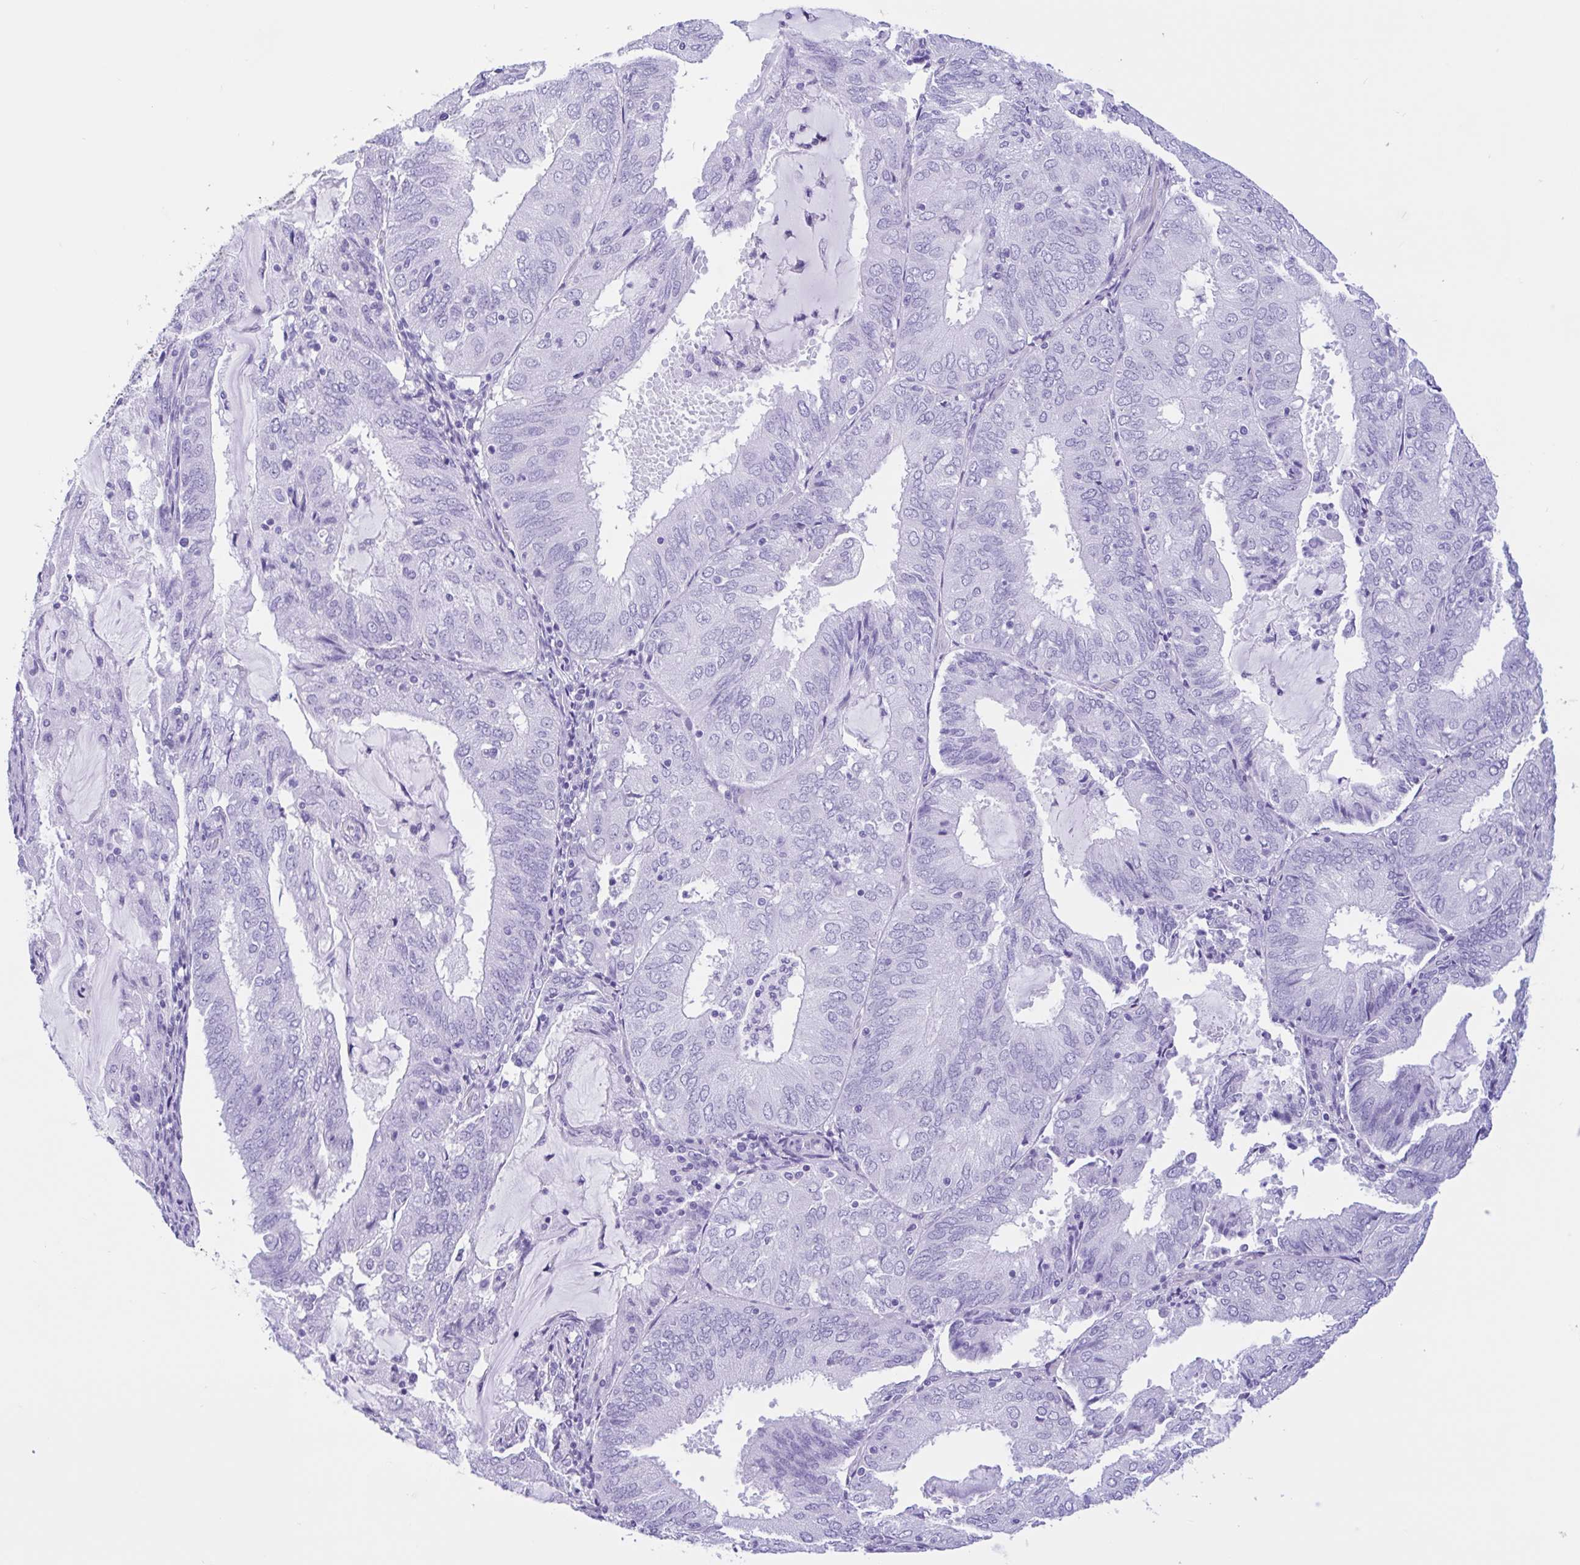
{"staining": {"intensity": "negative", "quantity": "none", "location": "none"}, "tissue": "endometrial cancer", "cell_type": "Tumor cells", "image_type": "cancer", "snomed": [{"axis": "morphology", "description": "Adenocarcinoma, NOS"}, {"axis": "topography", "description": "Endometrium"}], "caption": "Immunohistochemistry (IHC) image of neoplastic tissue: endometrial adenocarcinoma stained with DAB demonstrates no significant protein positivity in tumor cells.", "gene": "IAPP", "patient": {"sex": "female", "age": 81}}